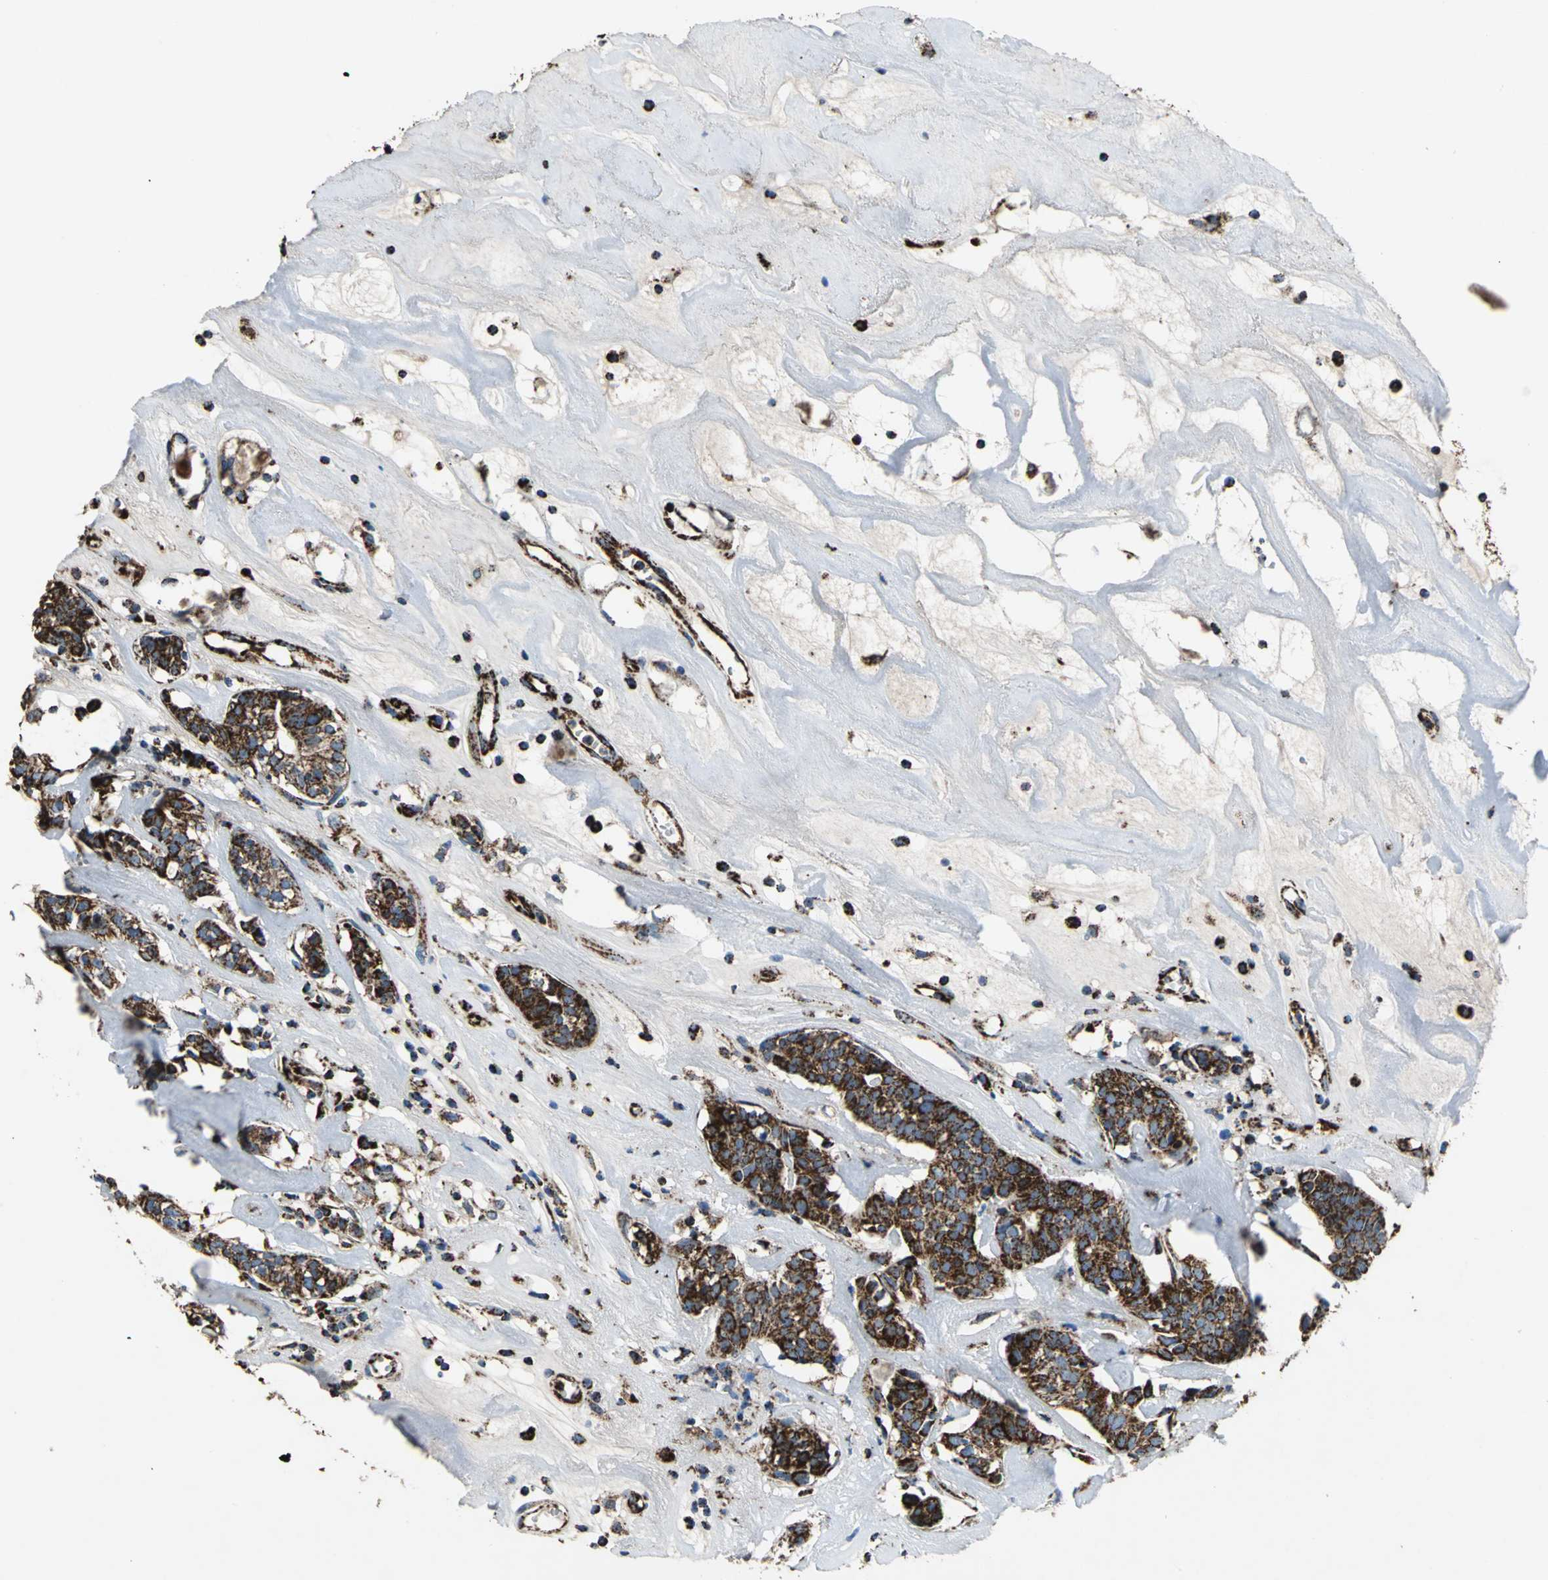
{"staining": {"intensity": "strong", "quantity": ">75%", "location": "cytoplasmic/membranous"}, "tissue": "head and neck cancer", "cell_type": "Tumor cells", "image_type": "cancer", "snomed": [{"axis": "morphology", "description": "Adenocarcinoma, NOS"}, {"axis": "topography", "description": "Salivary gland"}, {"axis": "topography", "description": "Head-Neck"}], "caption": "Head and neck adenocarcinoma stained with DAB (3,3'-diaminobenzidine) immunohistochemistry (IHC) reveals high levels of strong cytoplasmic/membranous staining in approximately >75% of tumor cells.", "gene": "ECH1", "patient": {"sex": "female", "age": 65}}